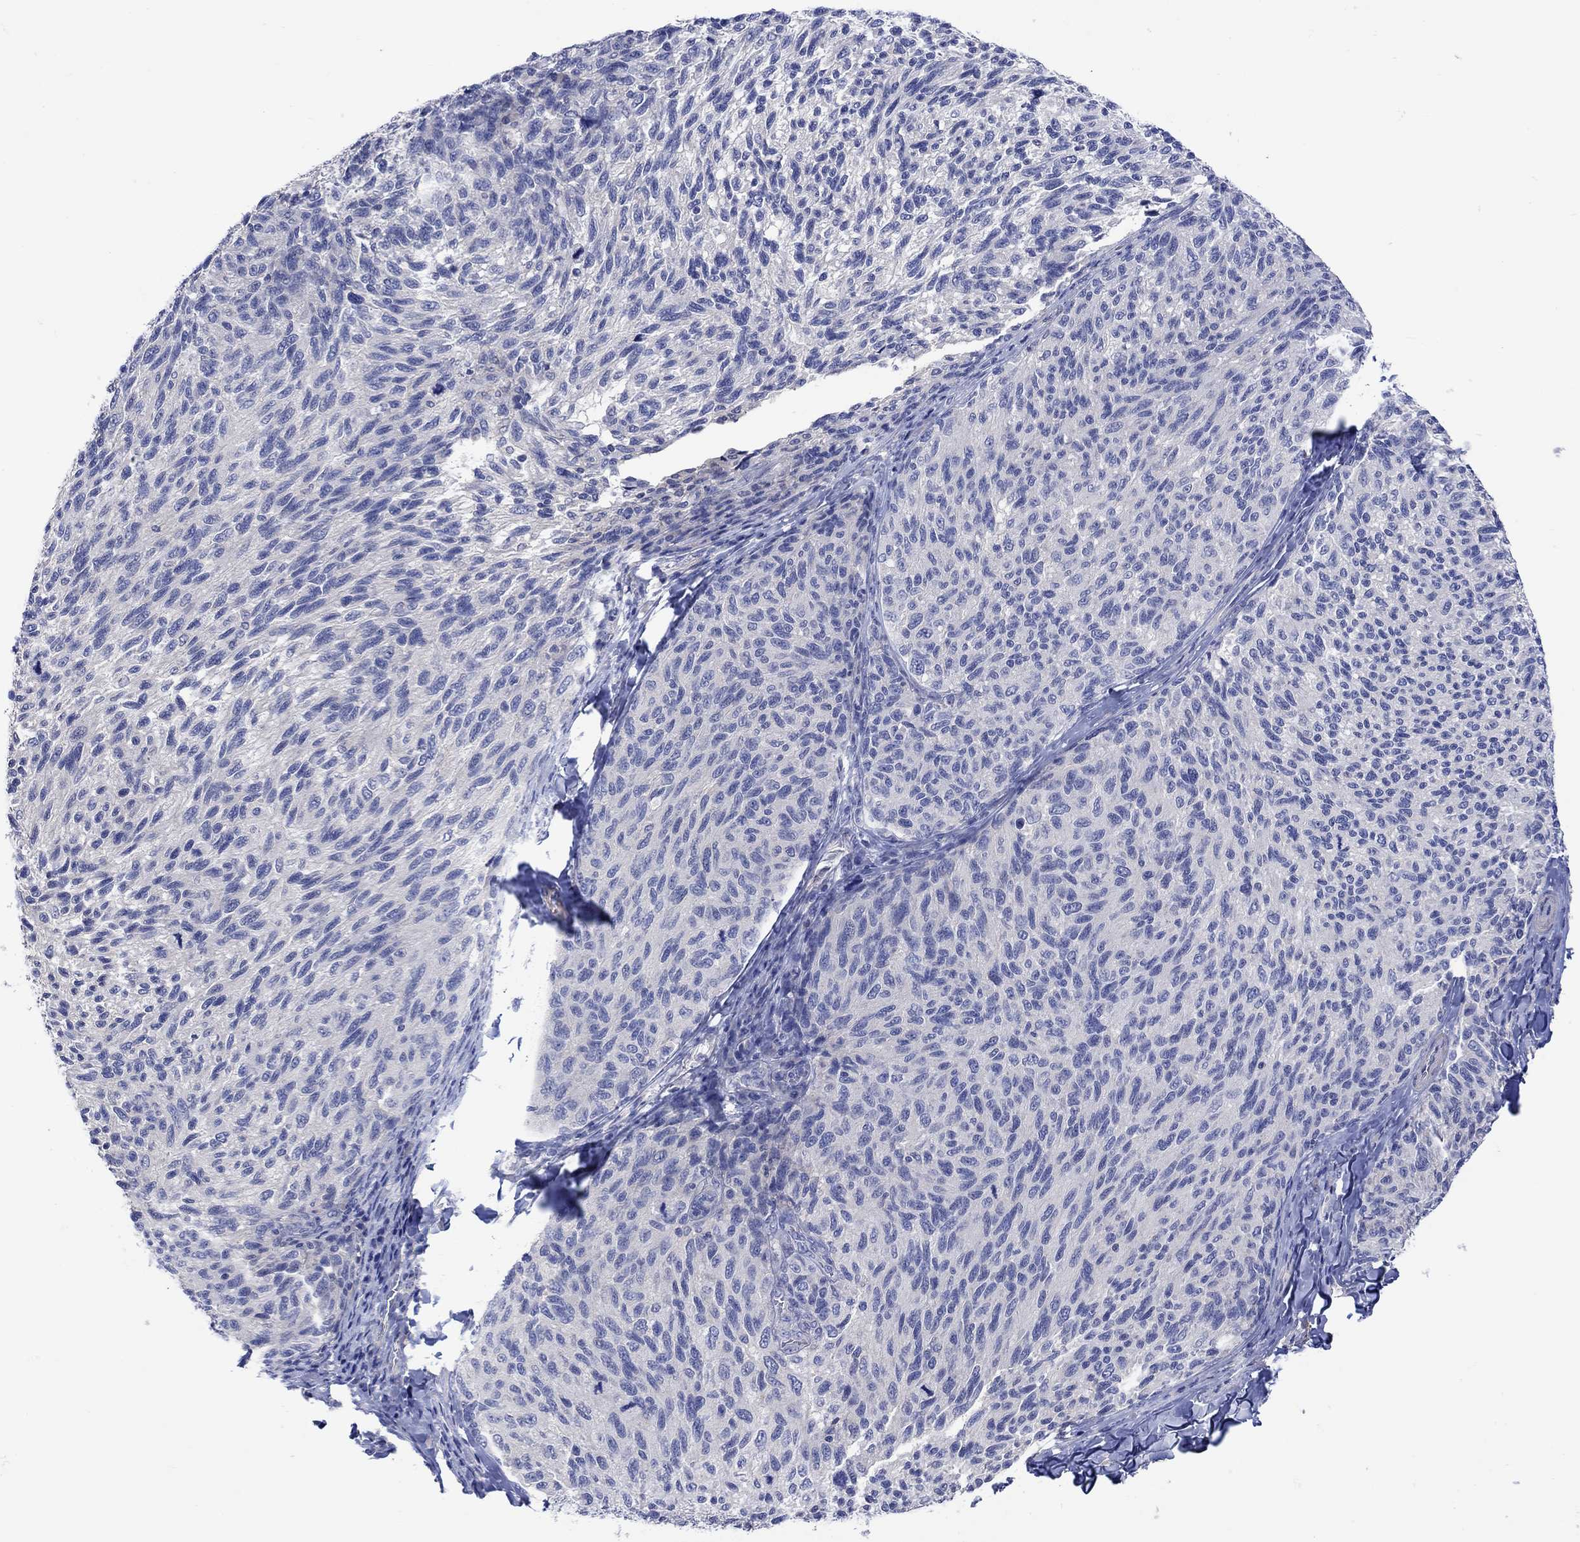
{"staining": {"intensity": "negative", "quantity": "none", "location": "none"}, "tissue": "melanoma", "cell_type": "Tumor cells", "image_type": "cancer", "snomed": [{"axis": "morphology", "description": "Malignant melanoma, NOS"}, {"axis": "topography", "description": "Skin"}], "caption": "DAB (3,3'-diaminobenzidine) immunohistochemical staining of melanoma demonstrates no significant expression in tumor cells.", "gene": "MSI1", "patient": {"sex": "female", "age": 73}}